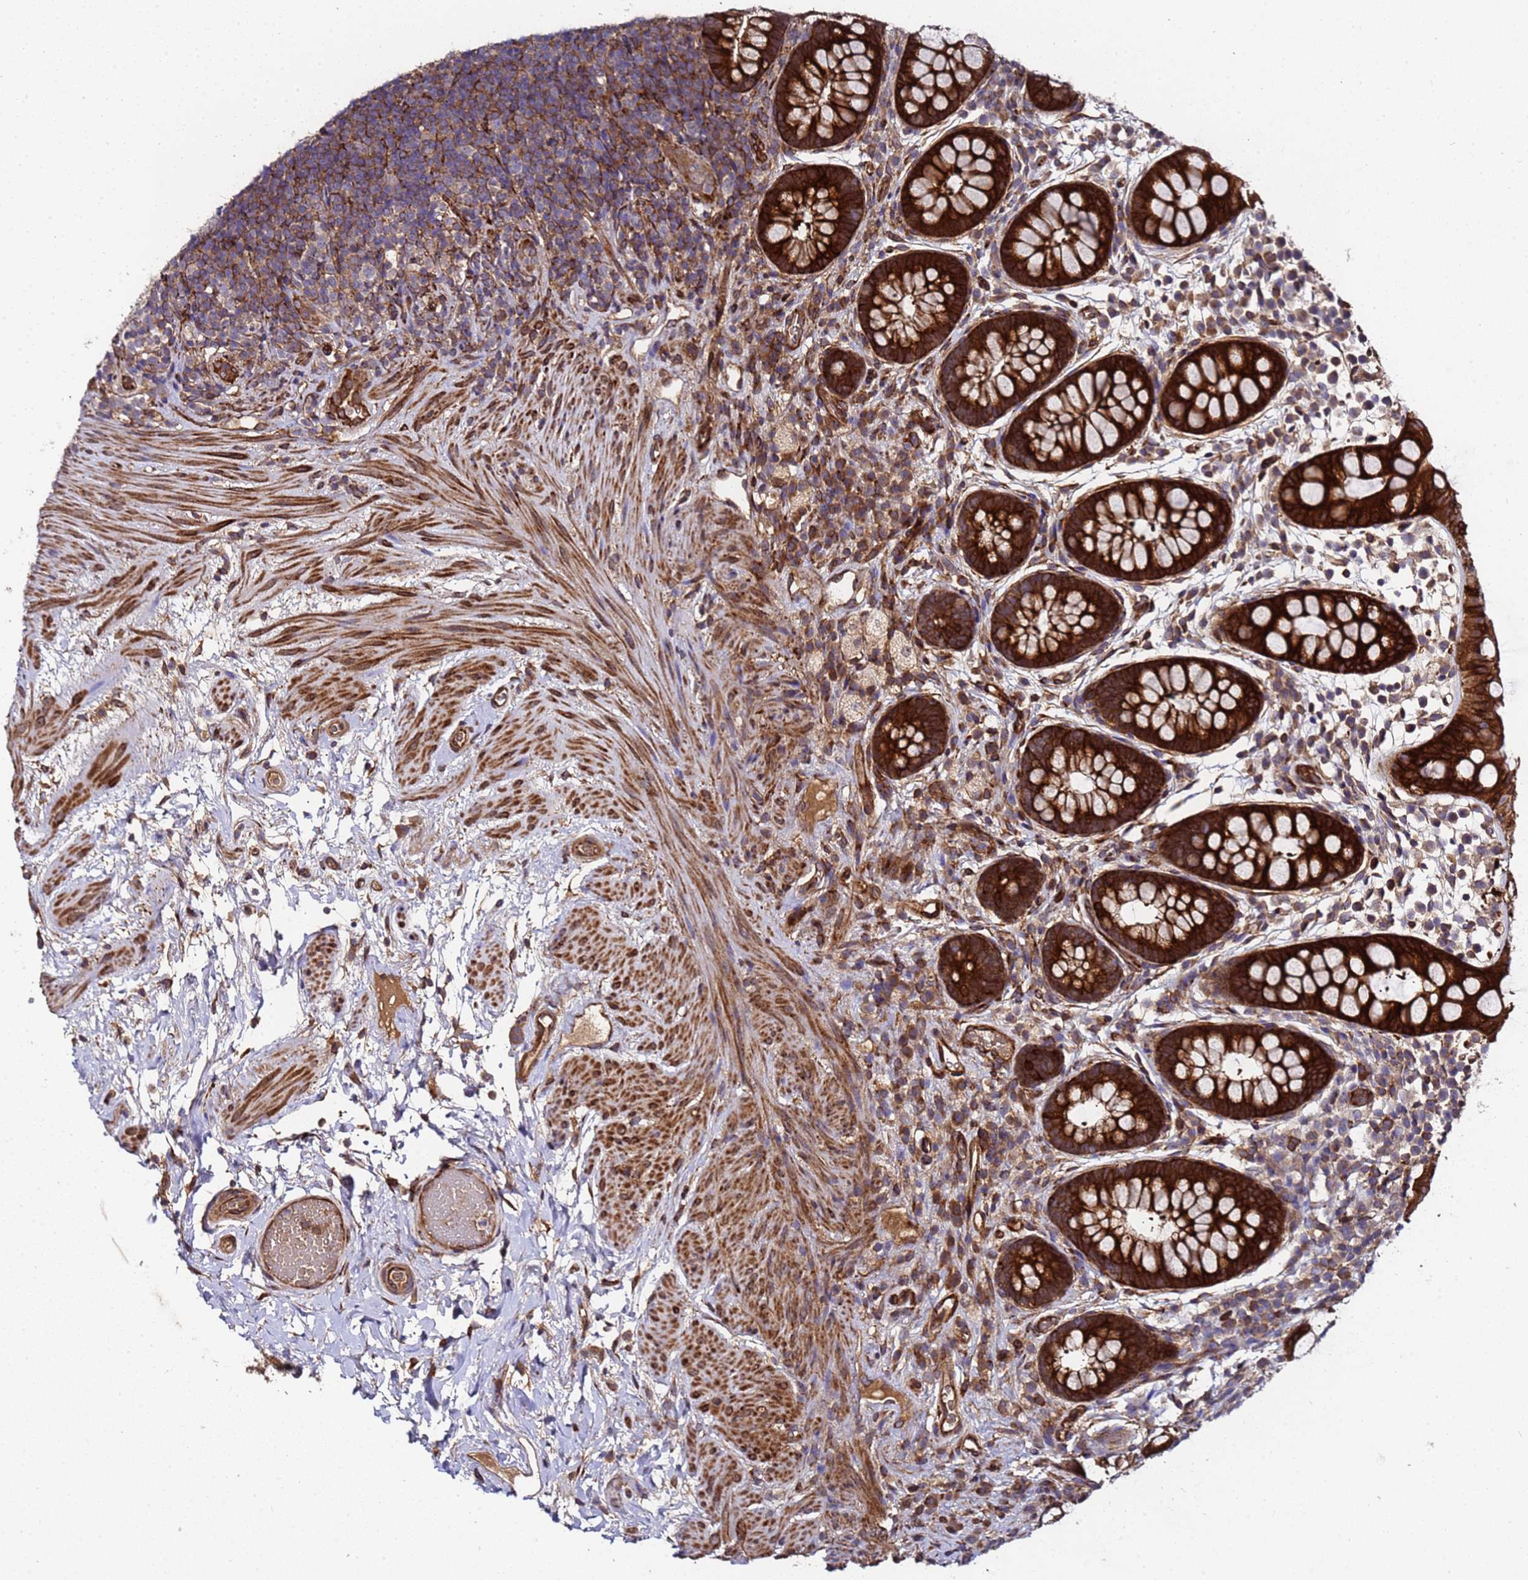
{"staining": {"intensity": "strong", "quantity": ">75%", "location": "cytoplasmic/membranous"}, "tissue": "rectum", "cell_type": "Glandular cells", "image_type": "normal", "snomed": [{"axis": "morphology", "description": "Normal tissue, NOS"}, {"axis": "topography", "description": "Rectum"}, {"axis": "topography", "description": "Peripheral nerve tissue"}], "caption": "A high amount of strong cytoplasmic/membranous staining is seen in about >75% of glandular cells in normal rectum.", "gene": "MOCS1", "patient": {"sex": "female", "age": 69}}